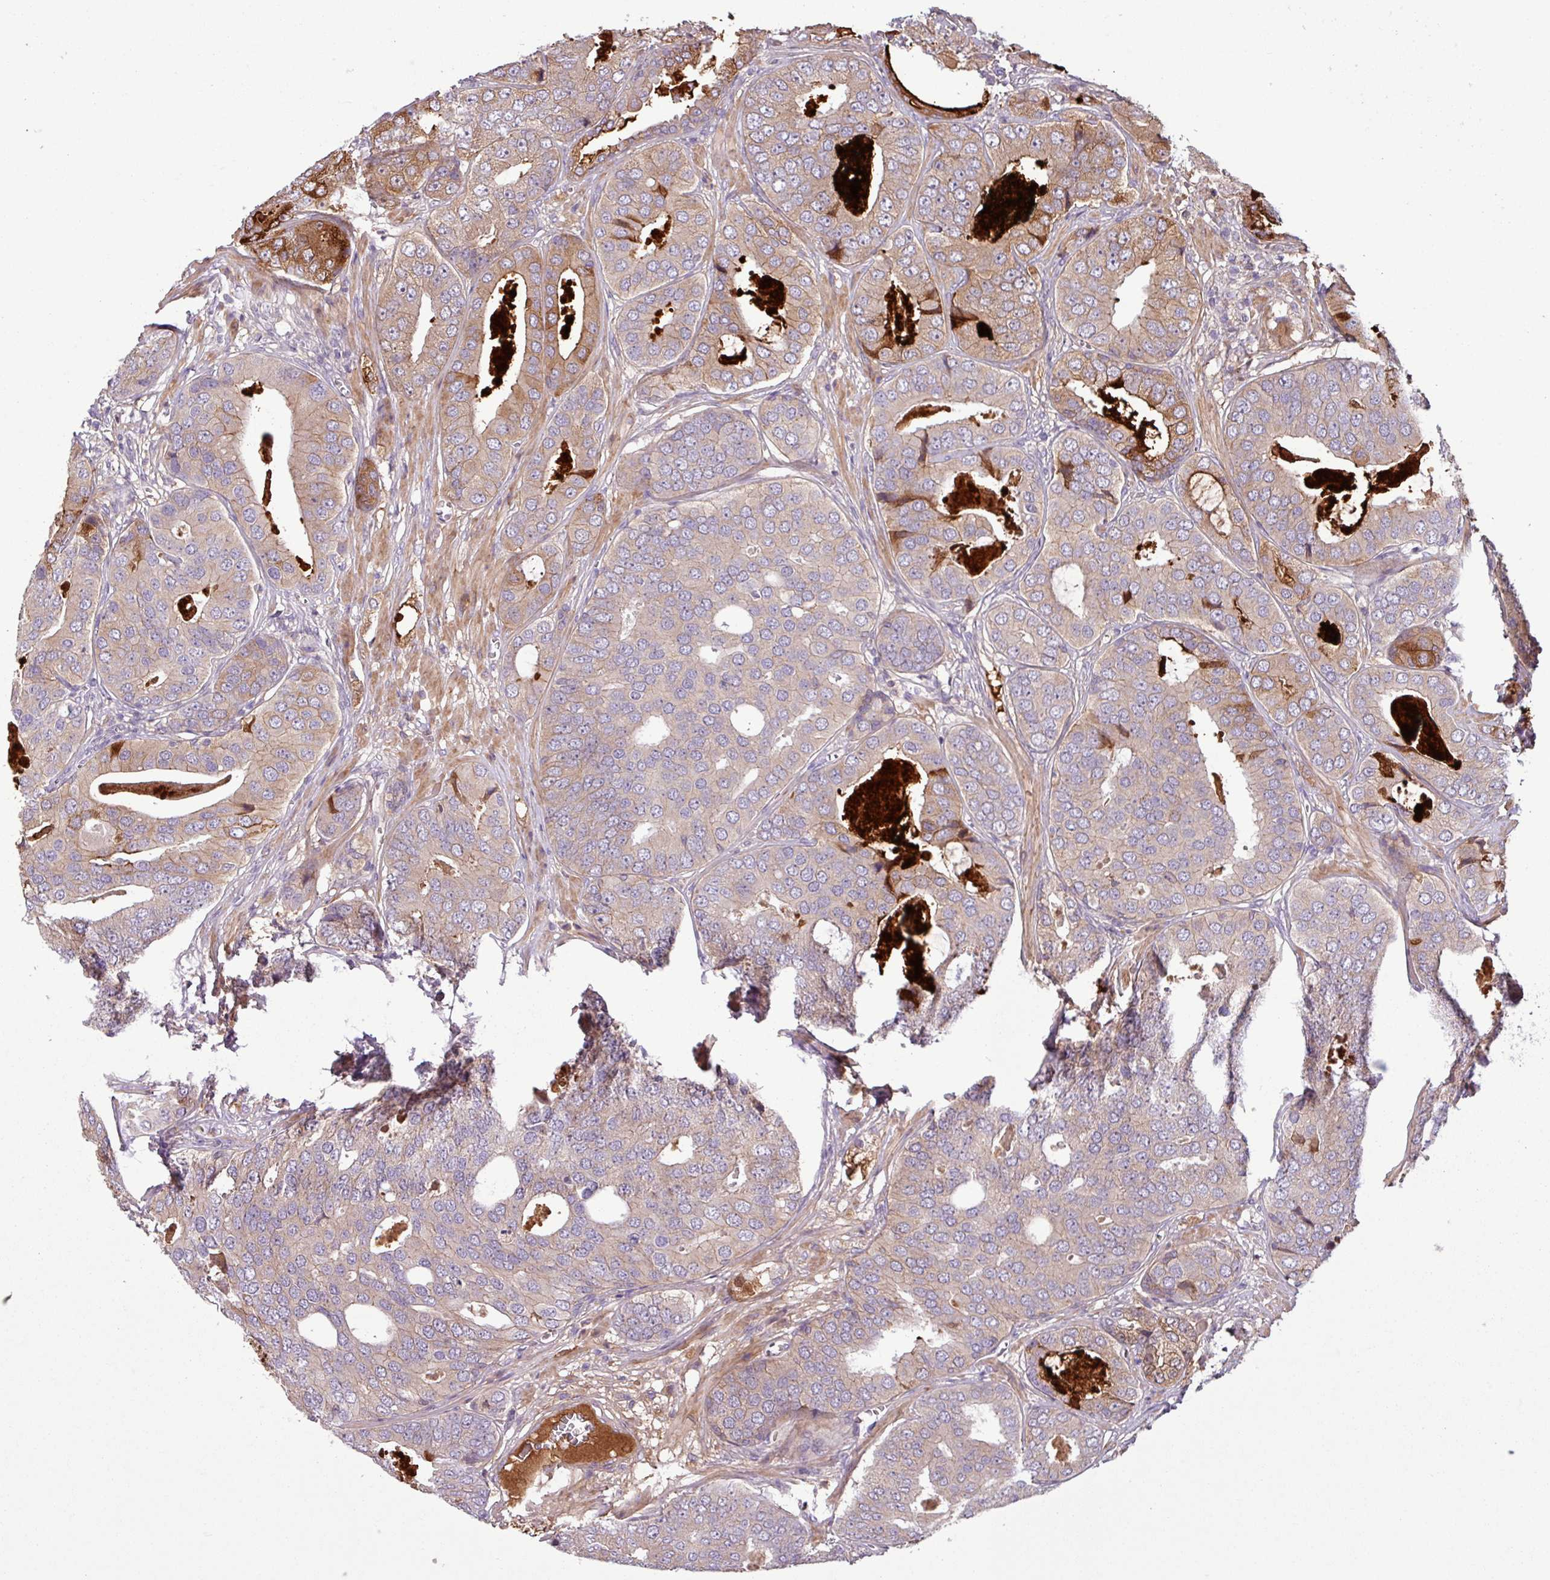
{"staining": {"intensity": "weak", "quantity": "25%-75%", "location": "cytoplasmic/membranous"}, "tissue": "prostate cancer", "cell_type": "Tumor cells", "image_type": "cancer", "snomed": [{"axis": "morphology", "description": "Adenocarcinoma, High grade"}, {"axis": "topography", "description": "Prostate"}], "caption": "Approximately 25%-75% of tumor cells in prostate cancer (adenocarcinoma (high-grade)) demonstrate weak cytoplasmic/membranous protein staining as visualized by brown immunohistochemical staining.", "gene": "C4B", "patient": {"sex": "male", "age": 71}}